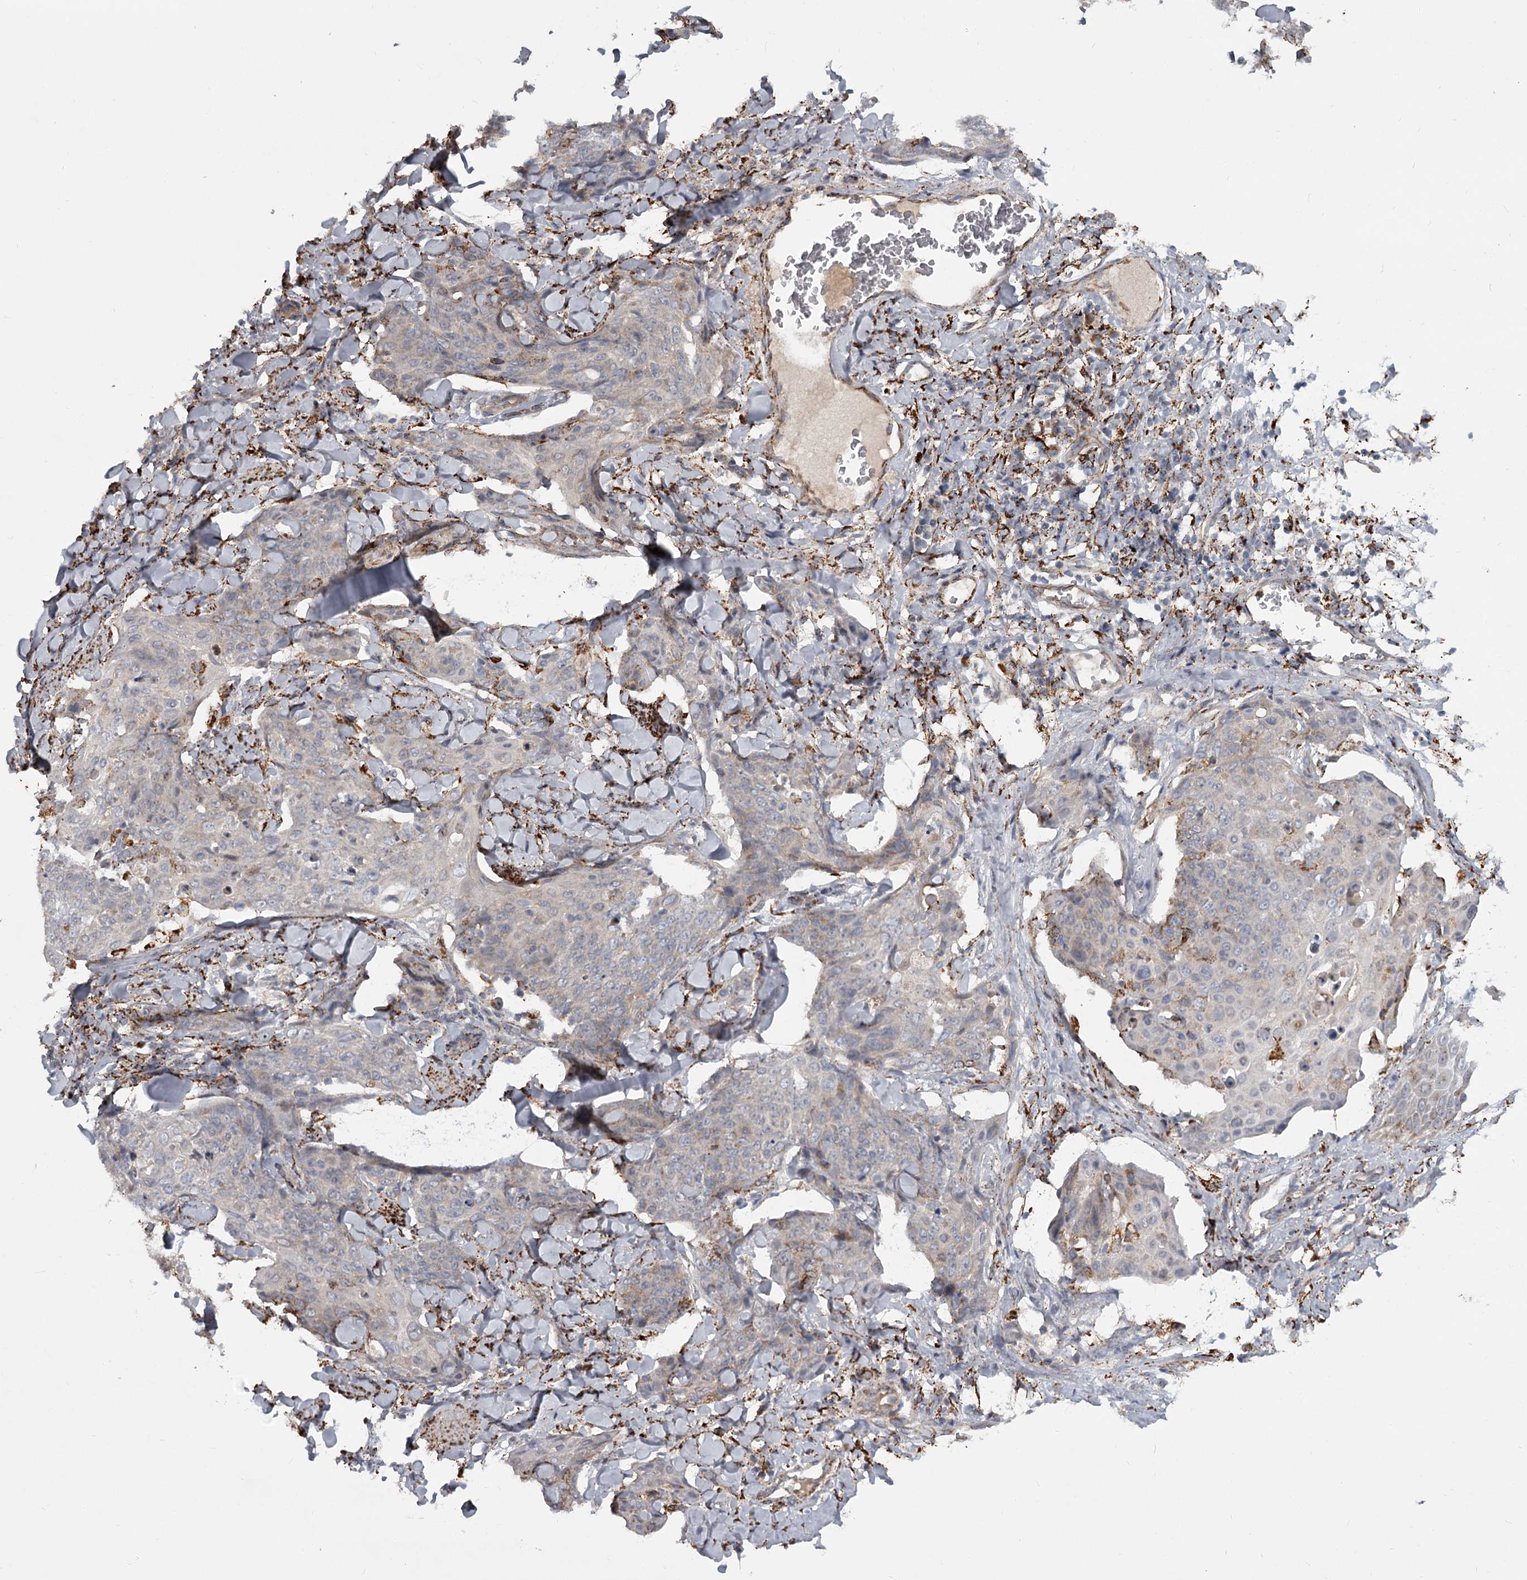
{"staining": {"intensity": "weak", "quantity": "<25%", "location": "cytoplasmic/membranous"}, "tissue": "skin cancer", "cell_type": "Tumor cells", "image_type": "cancer", "snomed": [{"axis": "morphology", "description": "Squamous cell carcinoma, NOS"}, {"axis": "topography", "description": "Skin"}, {"axis": "topography", "description": "Vulva"}], "caption": "IHC of skin squamous cell carcinoma exhibits no staining in tumor cells.", "gene": "CDC123", "patient": {"sex": "female", "age": 85}}